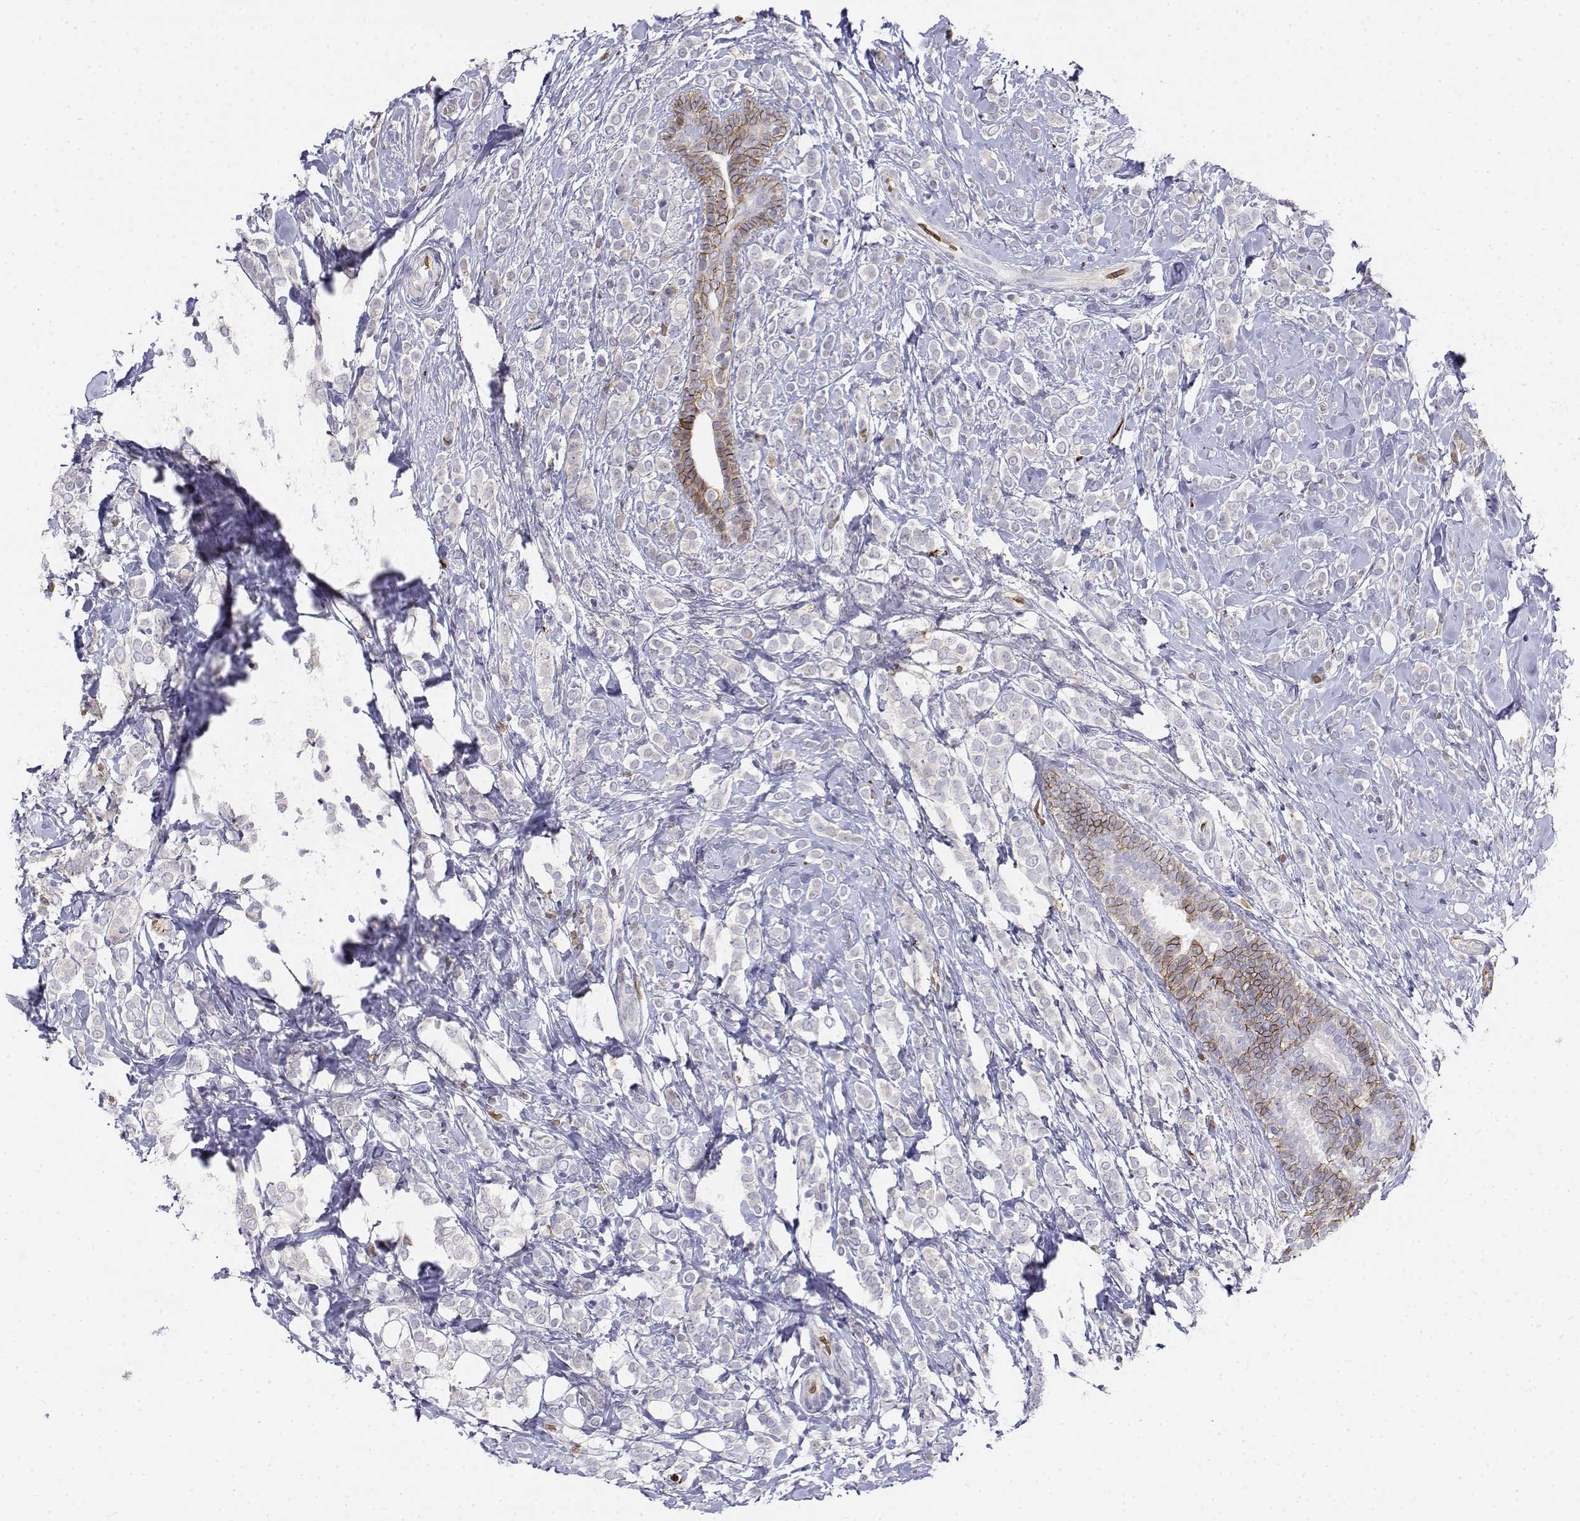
{"staining": {"intensity": "negative", "quantity": "none", "location": "none"}, "tissue": "breast cancer", "cell_type": "Tumor cells", "image_type": "cancer", "snomed": [{"axis": "morphology", "description": "Lobular carcinoma"}, {"axis": "topography", "description": "Breast"}], "caption": "Histopathology image shows no significant protein positivity in tumor cells of lobular carcinoma (breast).", "gene": "CADM1", "patient": {"sex": "female", "age": 49}}